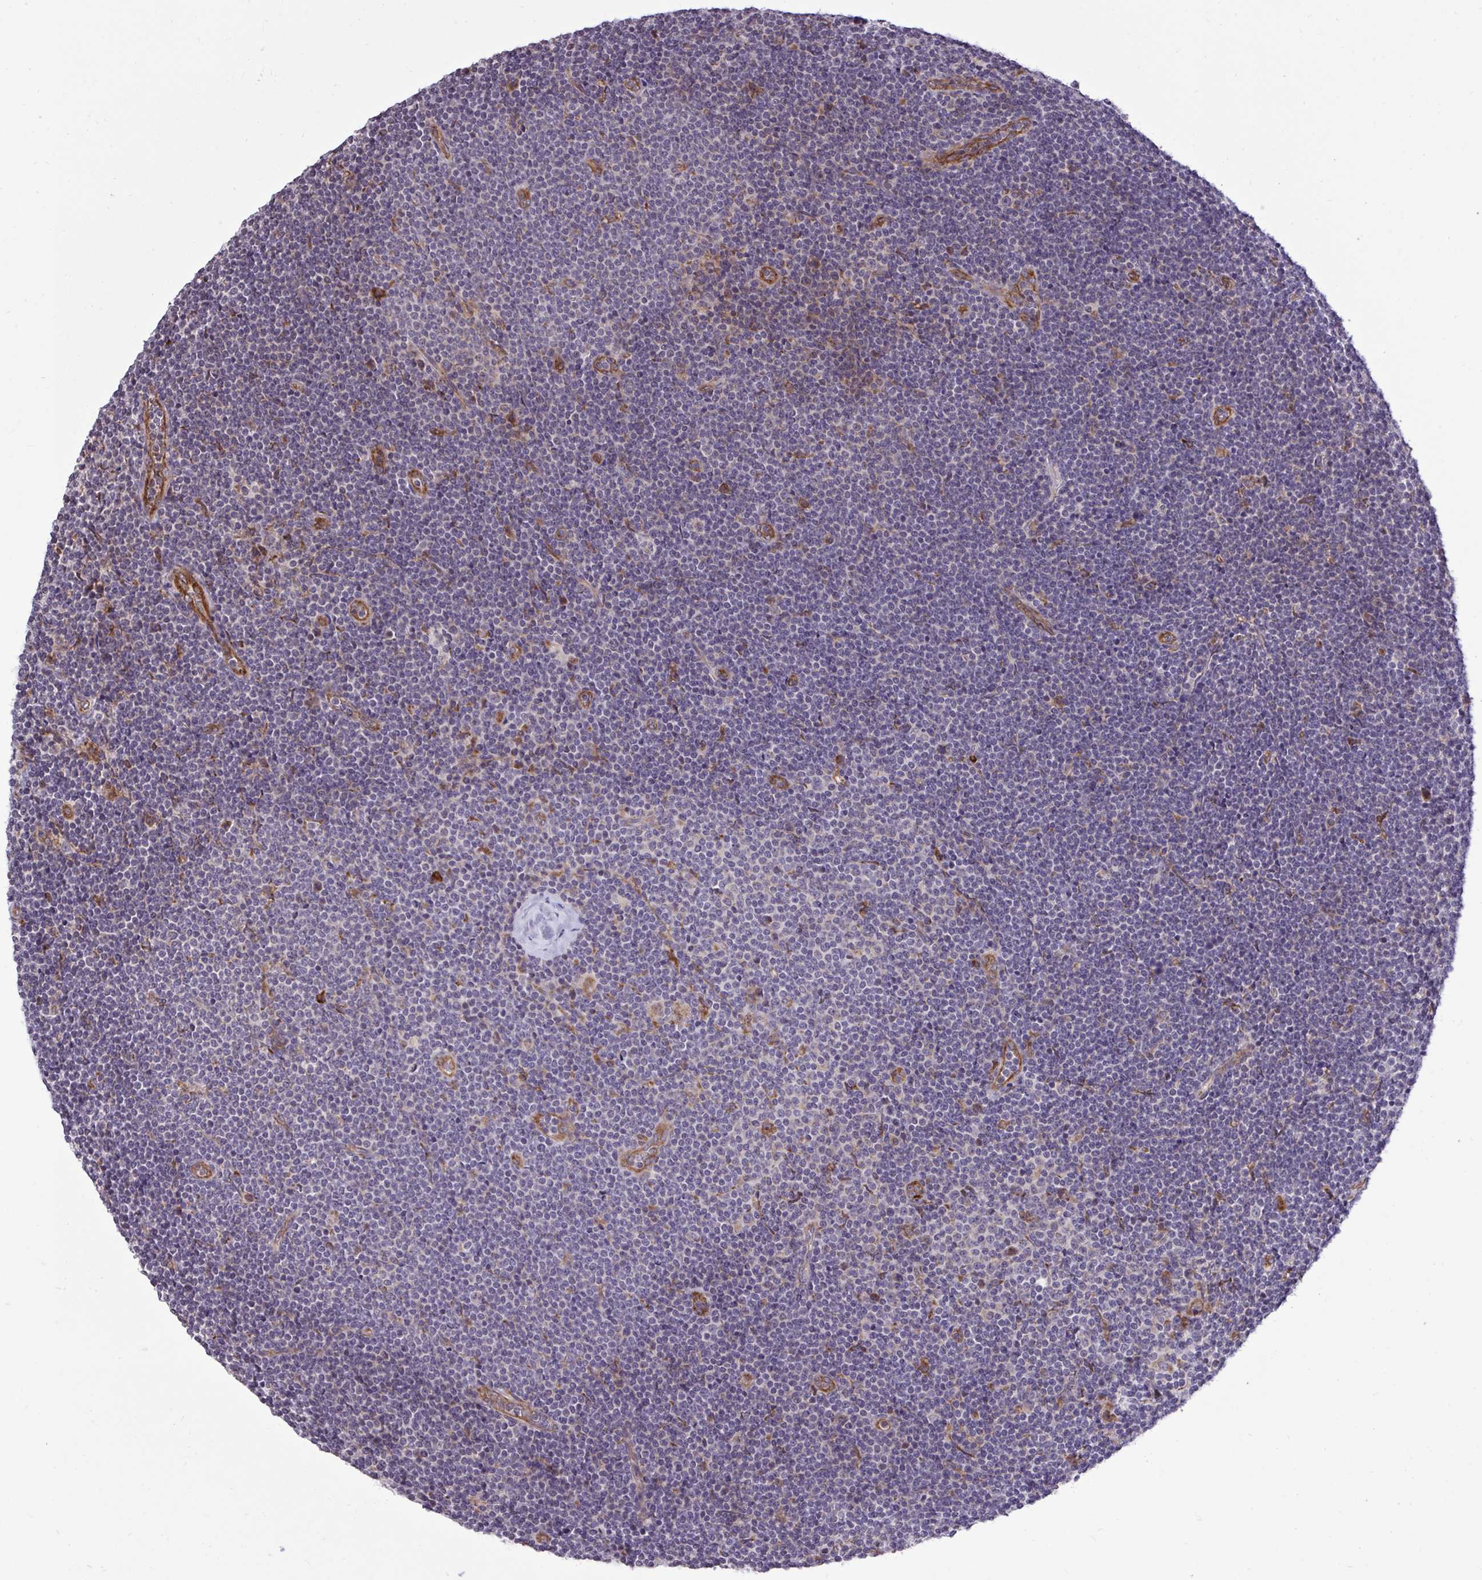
{"staining": {"intensity": "negative", "quantity": "none", "location": "none"}, "tissue": "lymphoma", "cell_type": "Tumor cells", "image_type": "cancer", "snomed": [{"axis": "morphology", "description": "Malignant lymphoma, non-Hodgkin's type, Low grade"}, {"axis": "topography", "description": "Lymph node"}], "caption": "The photomicrograph exhibits no staining of tumor cells in lymphoma.", "gene": "METTL9", "patient": {"sex": "male", "age": 48}}